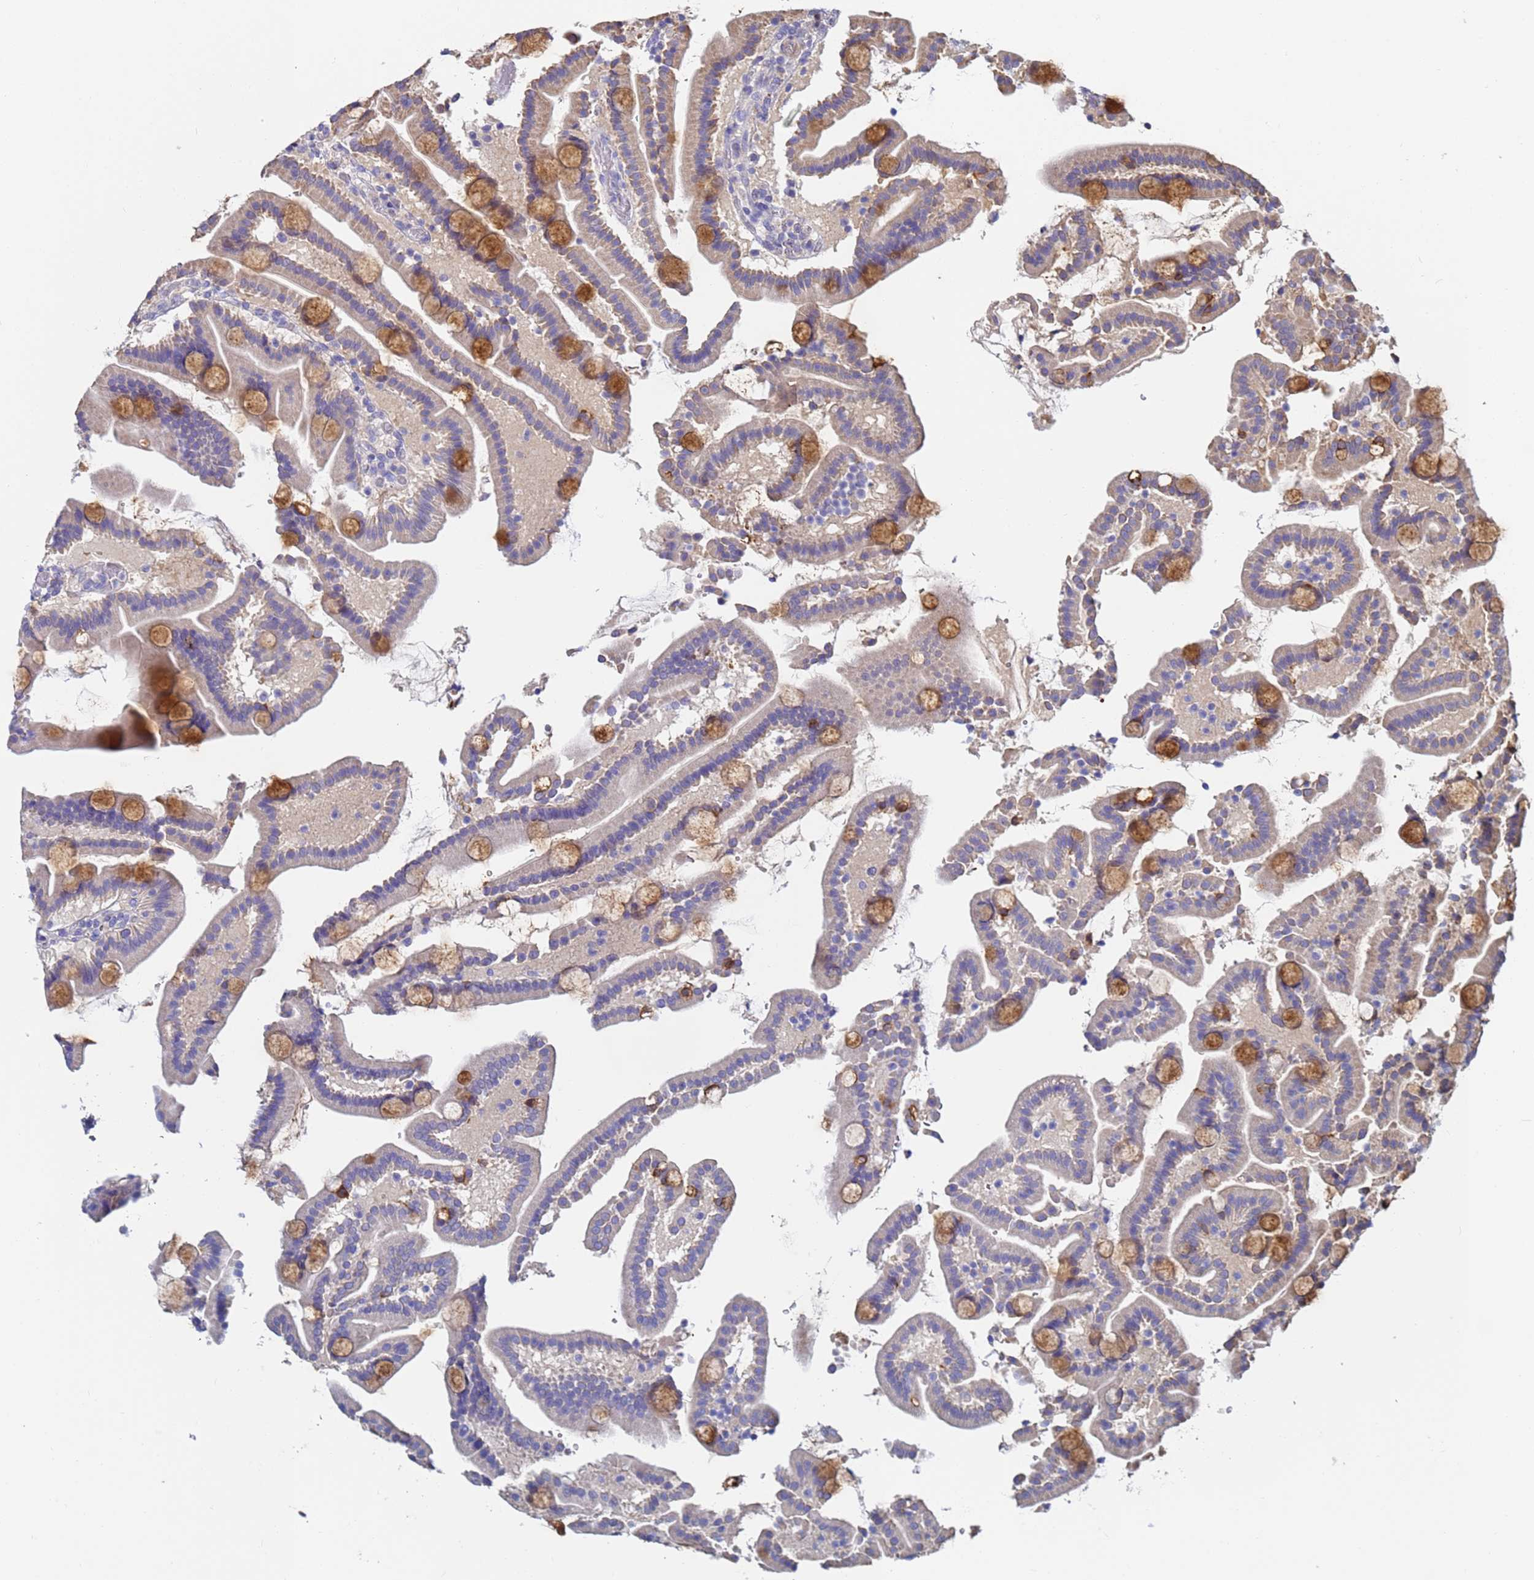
{"staining": {"intensity": "strong", "quantity": "<25%", "location": "cytoplasmic/membranous"}, "tissue": "duodenum", "cell_type": "Glandular cells", "image_type": "normal", "snomed": [{"axis": "morphology", "description": "Normal tissue, NOS"}, {"axis": "topography", "description": "Duodenum"}], "caption": "The immunohistochemical stain highlights strong cytoplasmic/membranous staining in glandular cells of benign duodenum.", "gene": "C5orf34", "patient": {"sex": "male", "age": 55}}